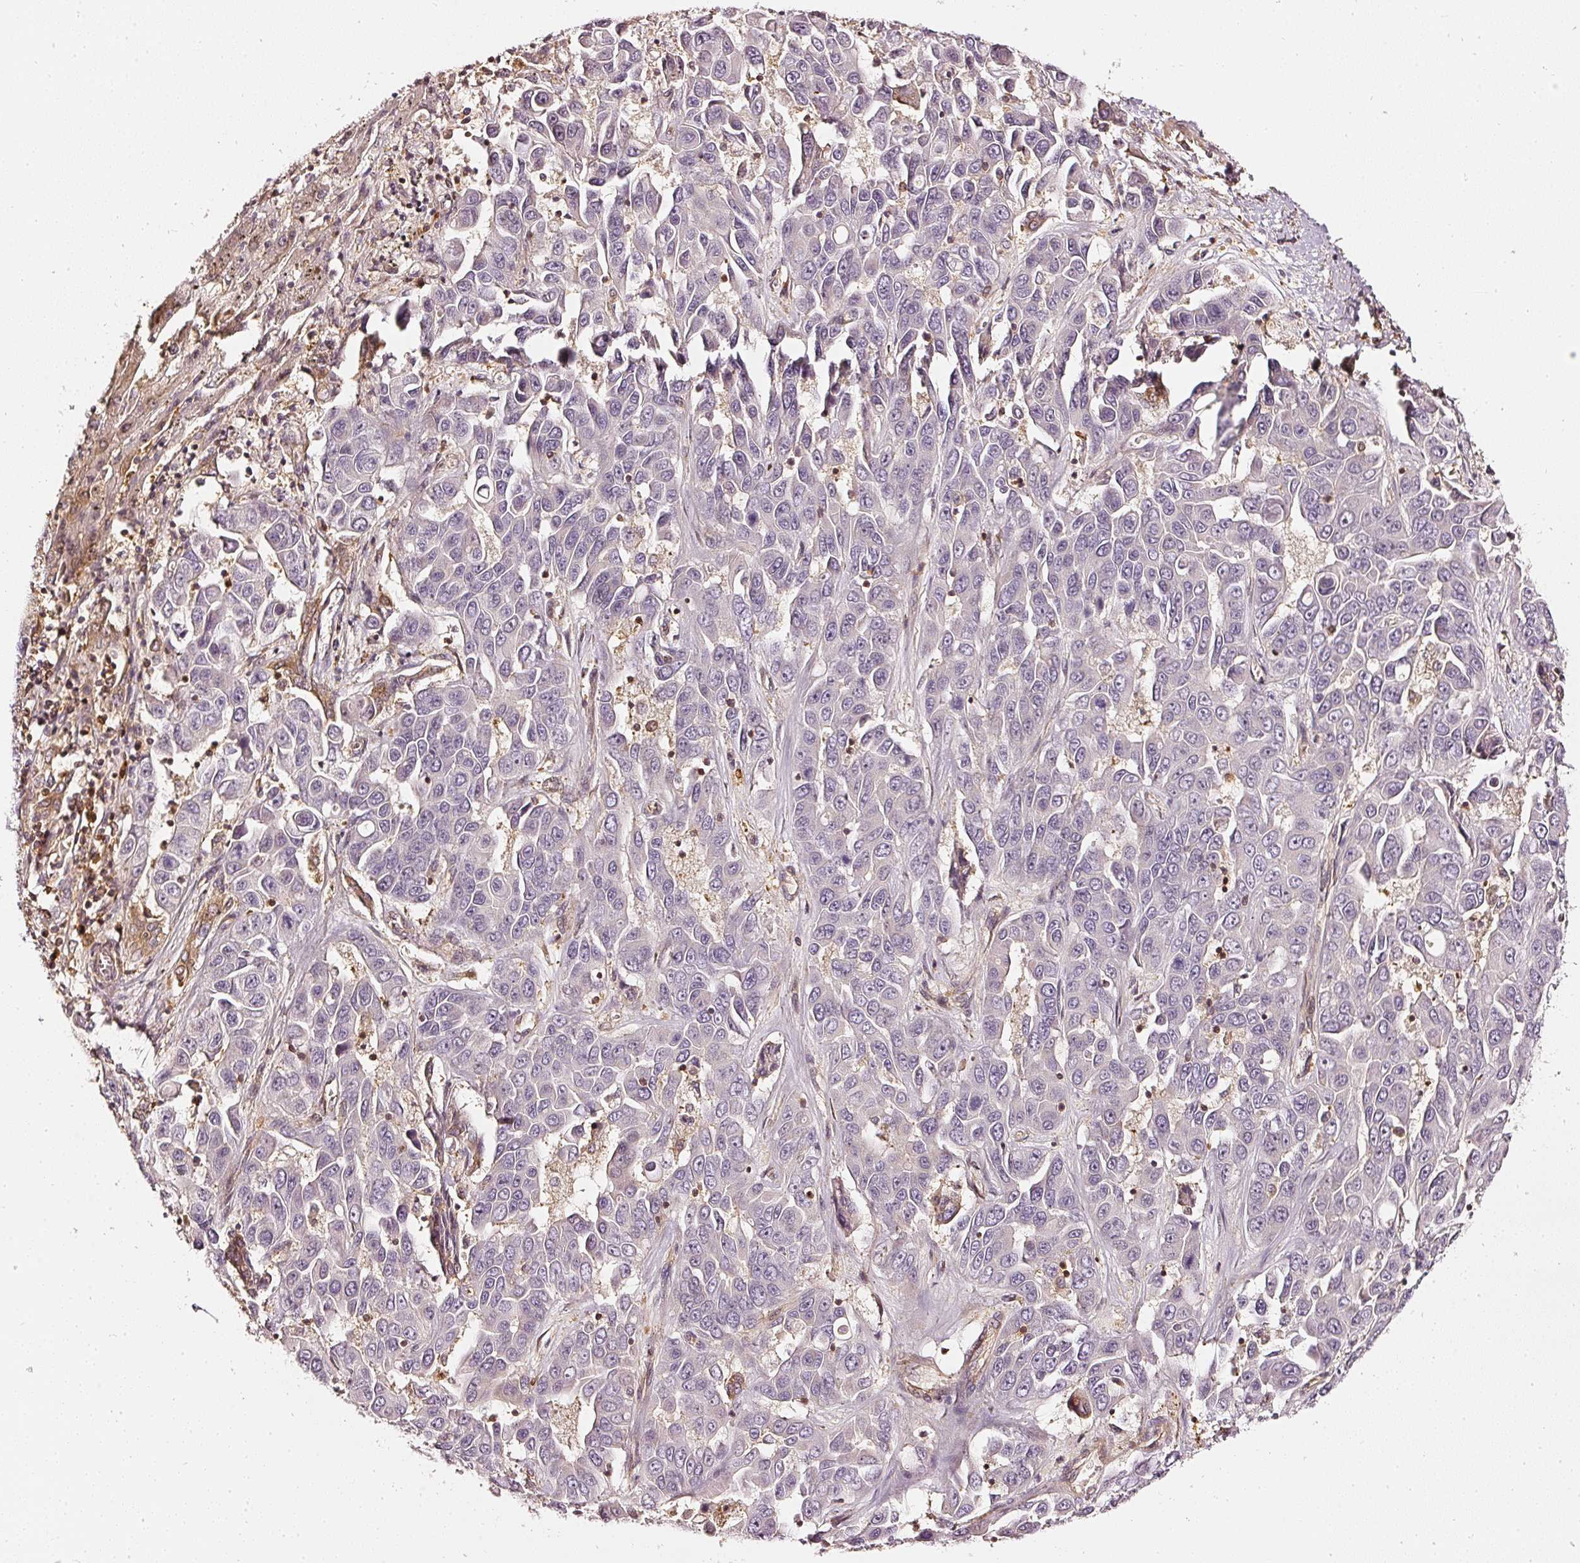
{"staining": {"intensity": "negative", "quantity": "none", "location": "none"}, "tissue": "liver cancer", "cell_type": "Tumor cells", "image_type": "cancer", "snomed": [{"axis": "morphology", "description": "Cholangiocarcinoma"}, {"axis": "topography", "description": "Liver"}], "caption": "This is an immunohistochemistry histopathology image of human liver cholangiocarcinoma. There is no positivity in tumor cells.", "gene": "ASMTL", "patient": {"sex": "female", "age": 52}}